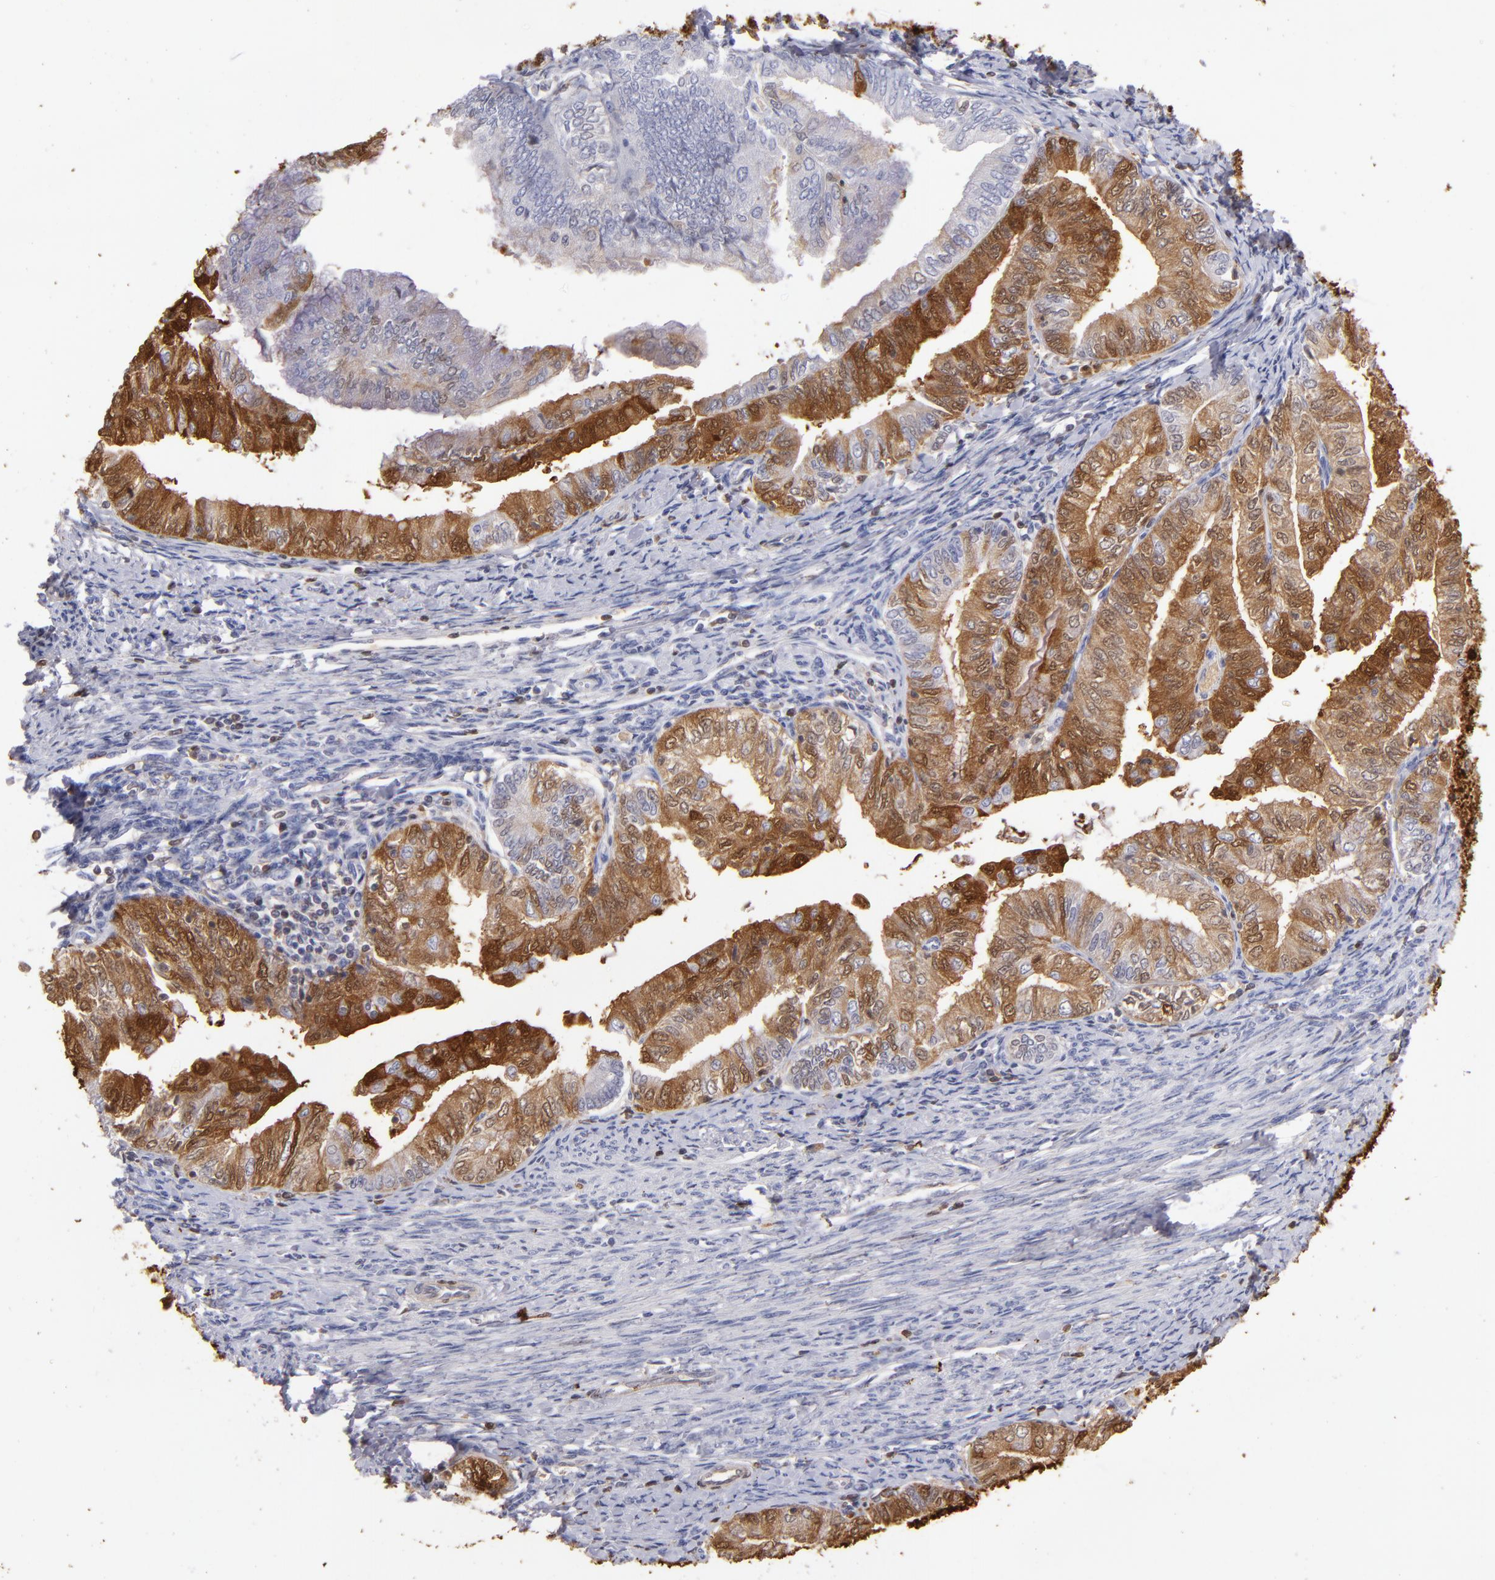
{"staining": {"intensity": "strong", "quantity": ">75%", "location": "cytoplasmic/membranous,nuclear"}, "tissue": "endometrial cancer", "cell_type": "Tumor cells", "image_type": "cancer", "snomed": [{"axis": "morphology", "description": "Adenocarcinoma, NOS"}, {"axis": "topography", "description": "Endometrium"}], "caption": "A high-resolution photomicrograph shows IHC staining of endometrial cancer, which reveals strong cytoplasmic/membranous and nuclear expression in about >75% of tumor cells.", "gene": "S100A2", "patient": {"sex": "female", "age": 66}}